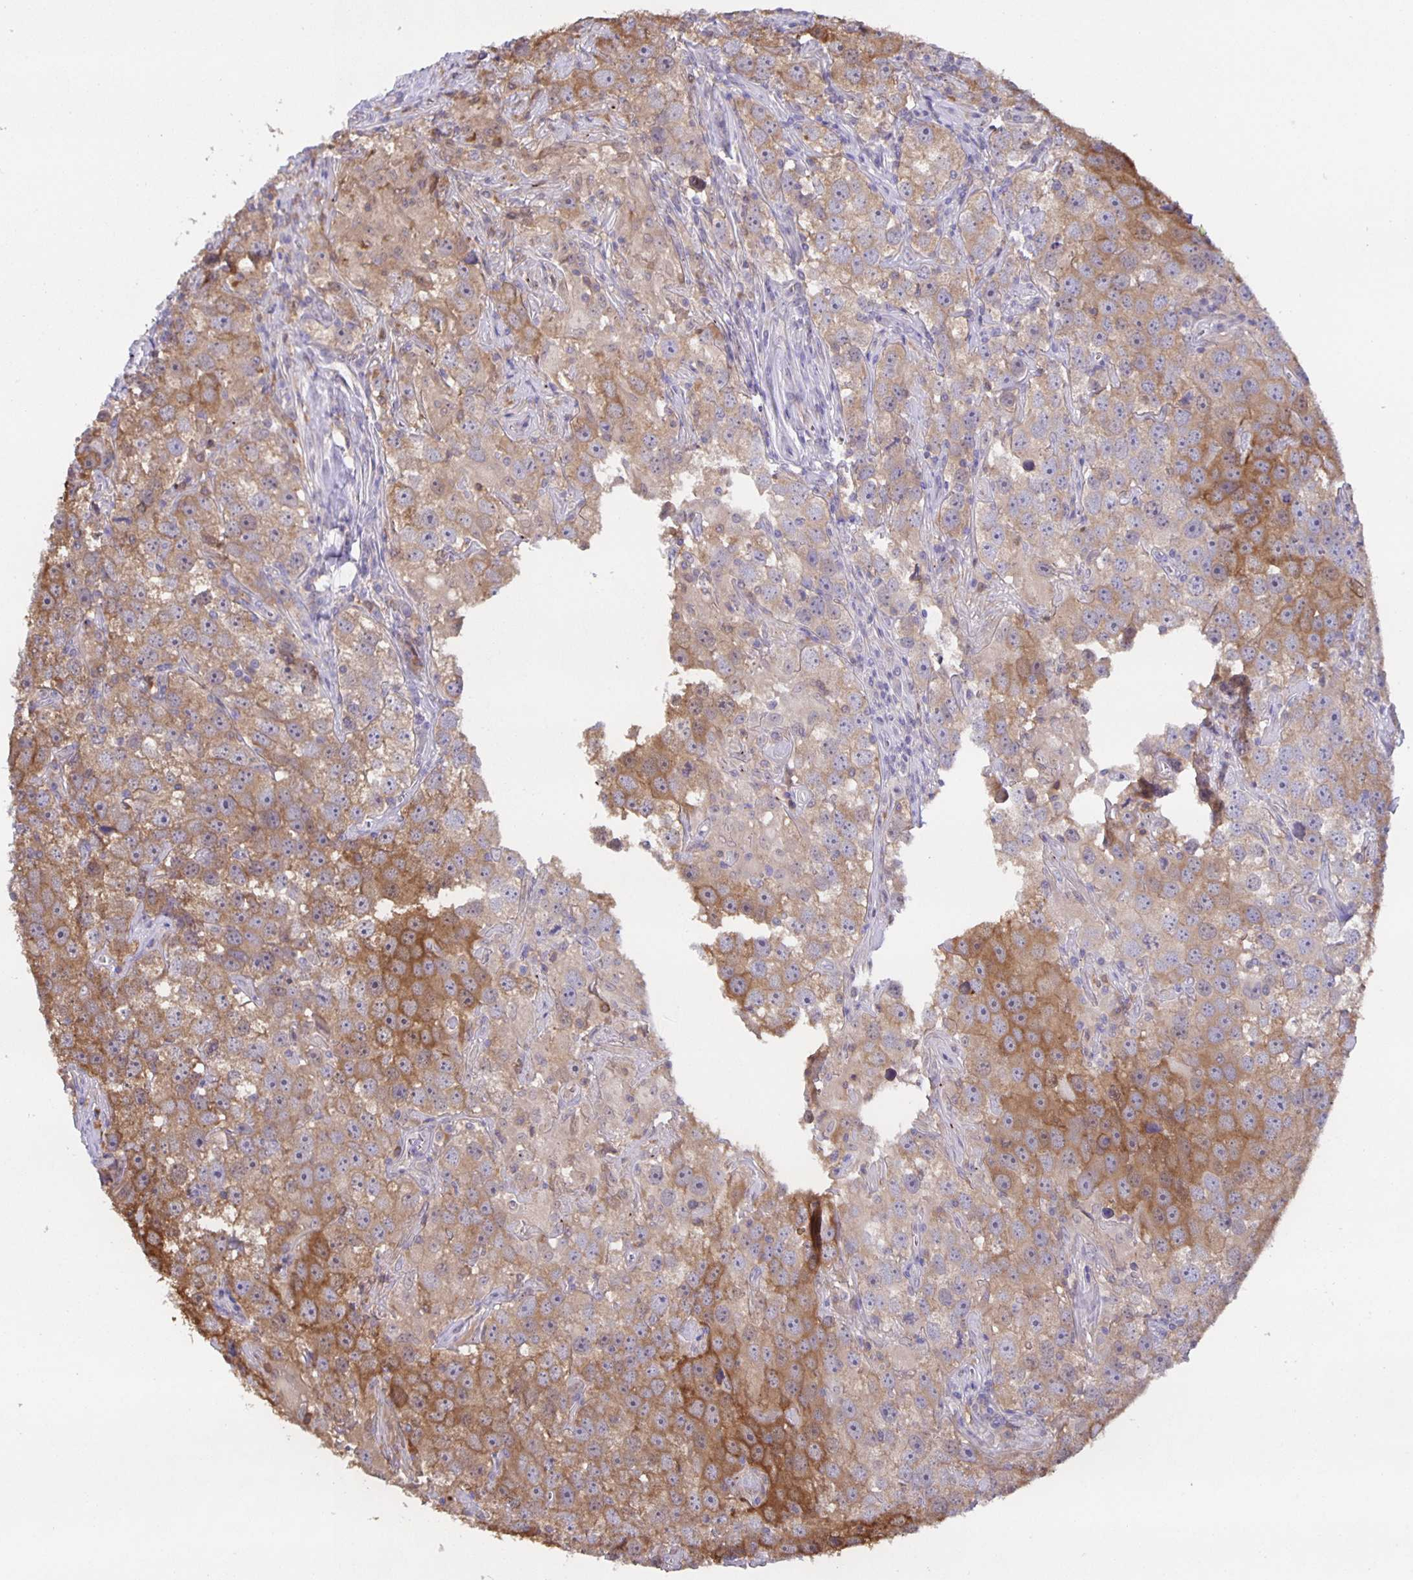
{"staining": {"intensity": "moderate", "quantity": "25%-75%", "location": "cytoplasmic/membranous"}, "tissue": "testis cancer", "cell_type": "Tumor cells", "image_type": "cancer", "snomed": [{"axis": "morphology", "description": "Seminoma, NOS"}, {"axis": "topography", "description": "Testis"}], "caption": "A brown stain shows moderate cytoplasmic/membranous positivity of a protein in human testis cancer (seminoma) tumor cells.", "gene": "MARCHF6", "patient": {"sex": "male", "age": 49}}